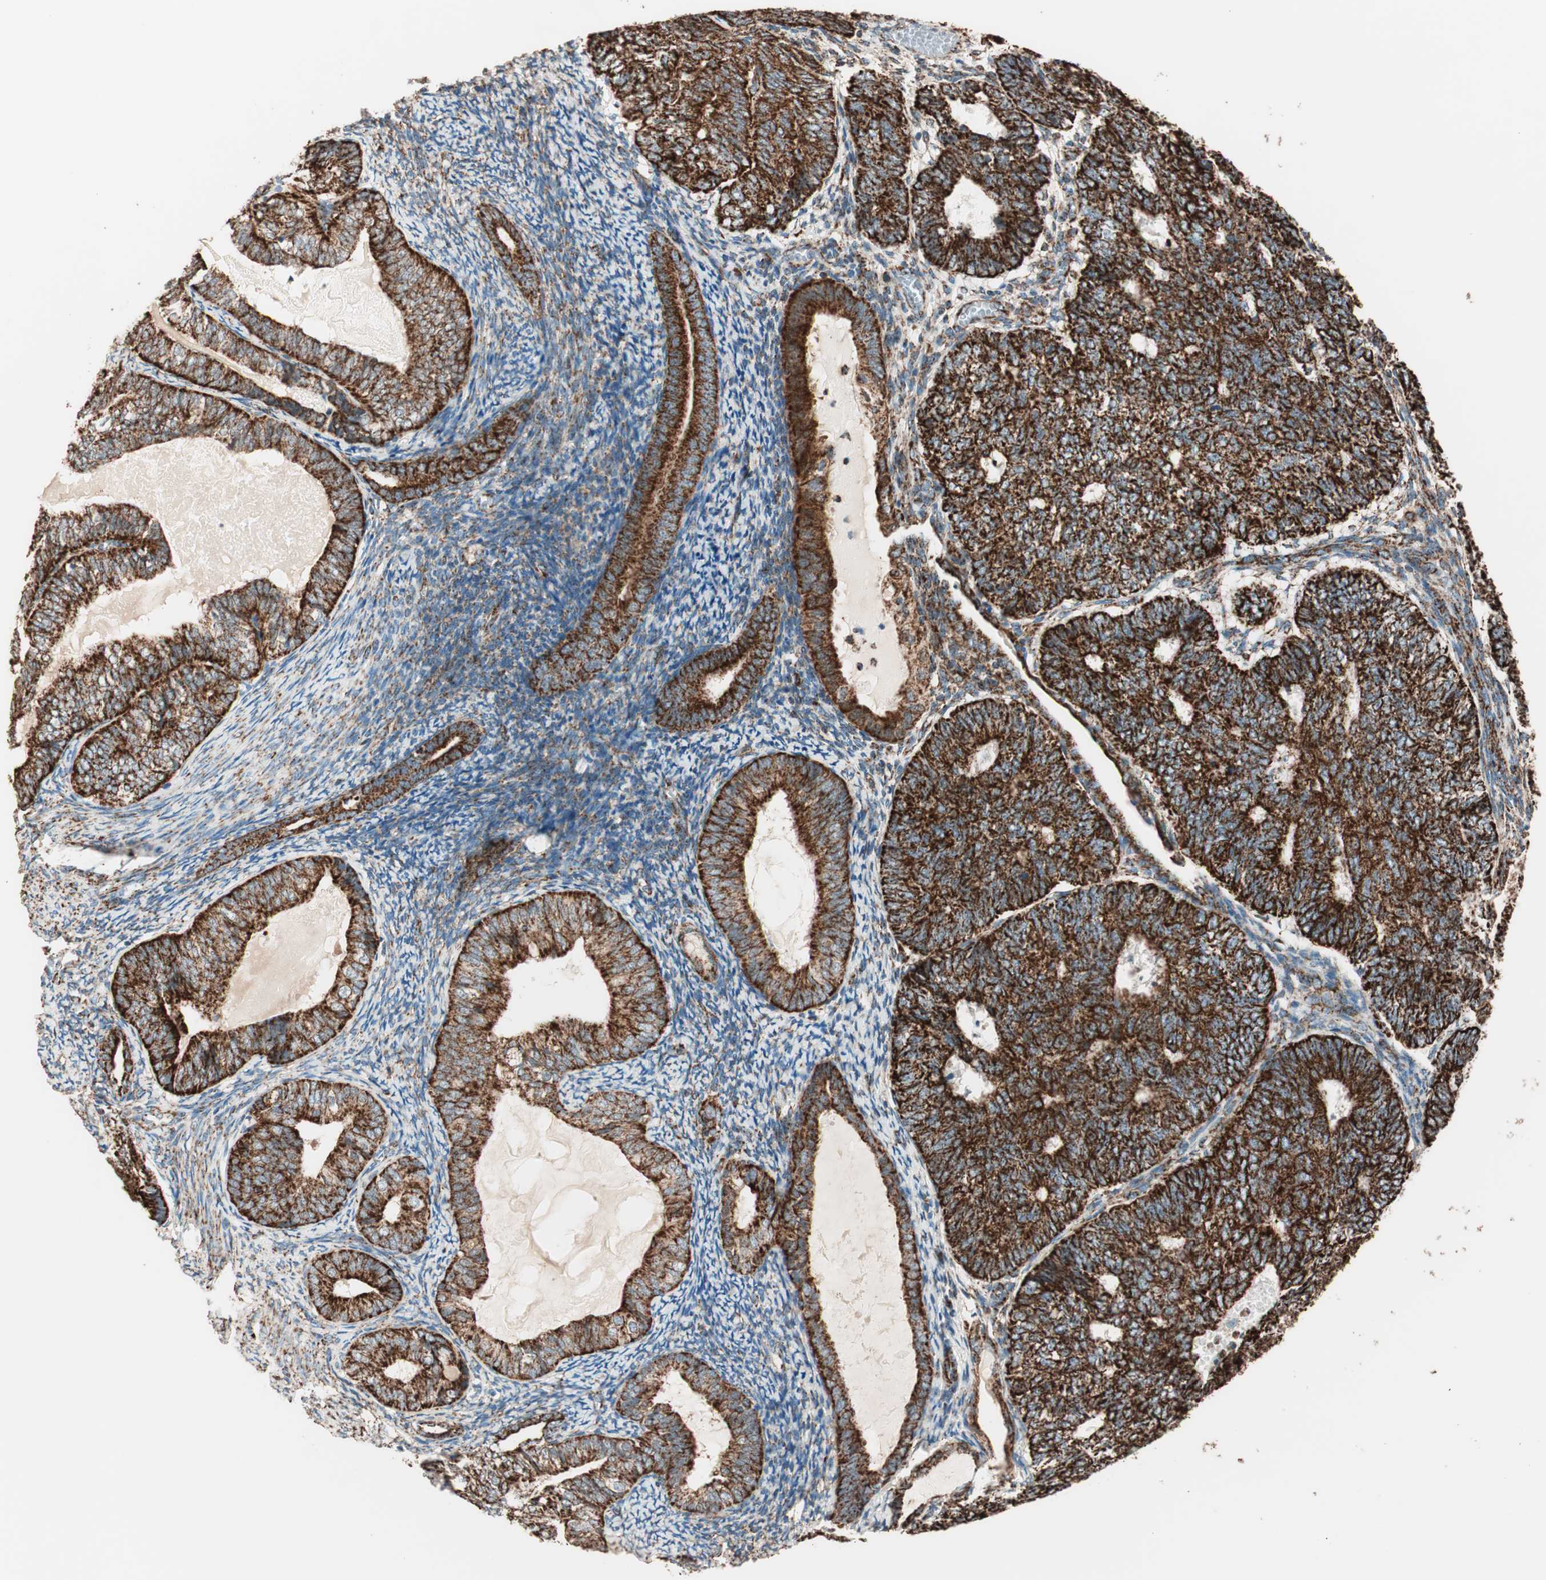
{"staining": {"intensity": "strong", "quantity": ">75%", "location": "cytoplasmic/membranous"}, "tissue": "endometrial cancer", "cell_type": "Tumor cells", "image_type": "cancer", "snomed": [{"axis": "morphology", "description": "Adenocarcinoma, NOS"}, {"axis": "topography", "description": "Uterus"}], "caption": "Protein staining by immunohistochemistry exhibits strong cytoplasmic/membranous staining in approximately >75% of tumor cells in endometrial cancer.", "gene": "TOMM22", "patient": {"sex": "female", "age": 60}}